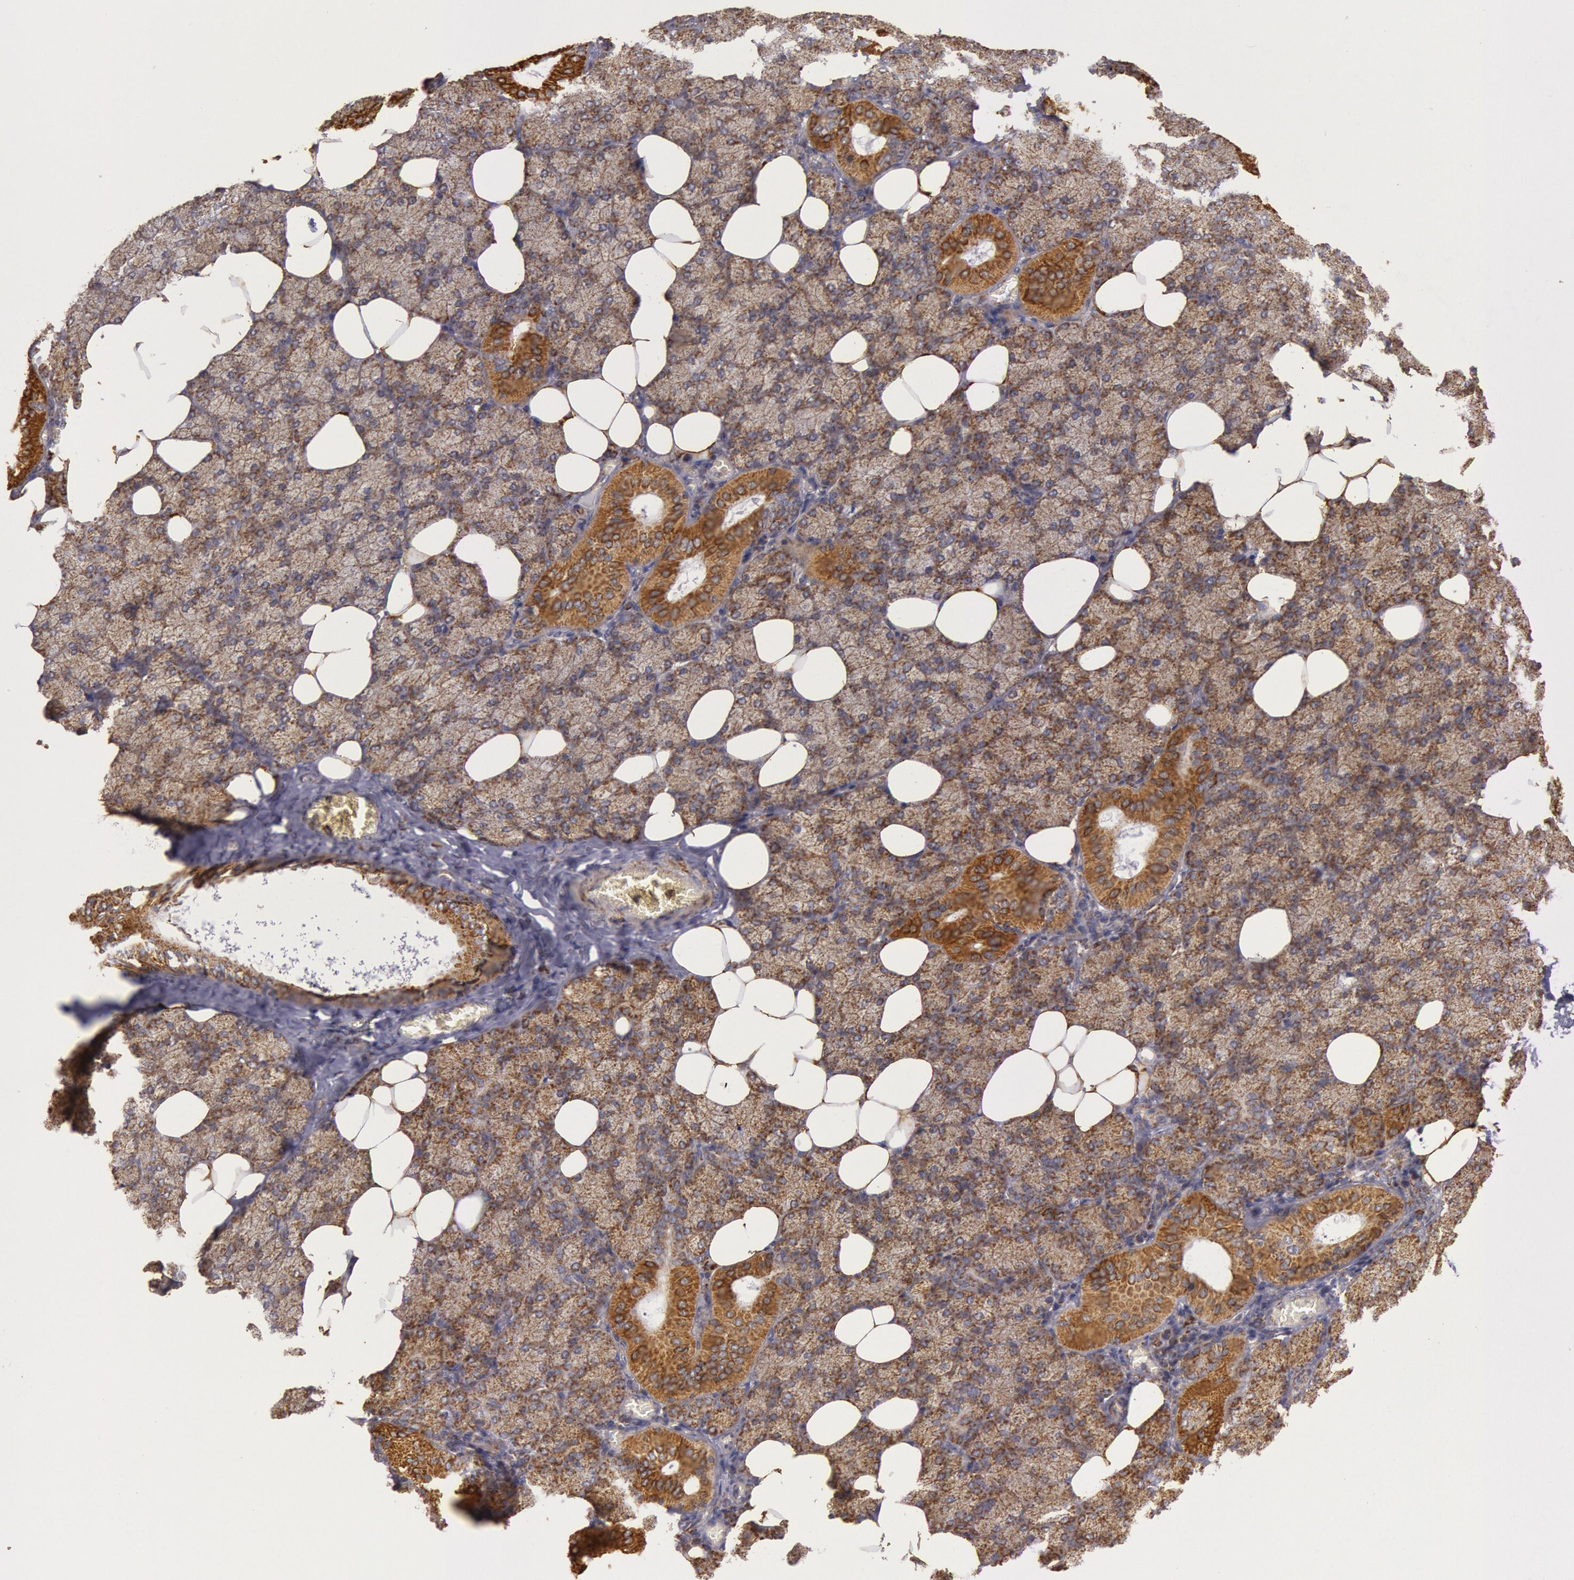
{"staining": {"intensity": "moderate", "quantity": ">75%", "location": "cytoplasmic/membranous"}, "tissue": "salivary gland", "cell_type": "Glandular cells", "image_type": "normal", "snomed": [{"axis": "morphology", "description": "Normal tissue, NOS"}, {"axis": "topography", "description": "Lymph node"}, {"axis": "topography", "description": "Salivary gland"}], "caption": "Benign salivary gland shows moderate cytoplasmic/membranous expression in about >75% of glandular cells The staining was performed using DAB (3,3'-diaminobenzidine) to visualize the protein expression in brown, while the nuclei were stained in blue with hematoxylin (Magnification: 20x)..", "gene": "CYC1", "patient": {"sex": "male", "age": 8}}